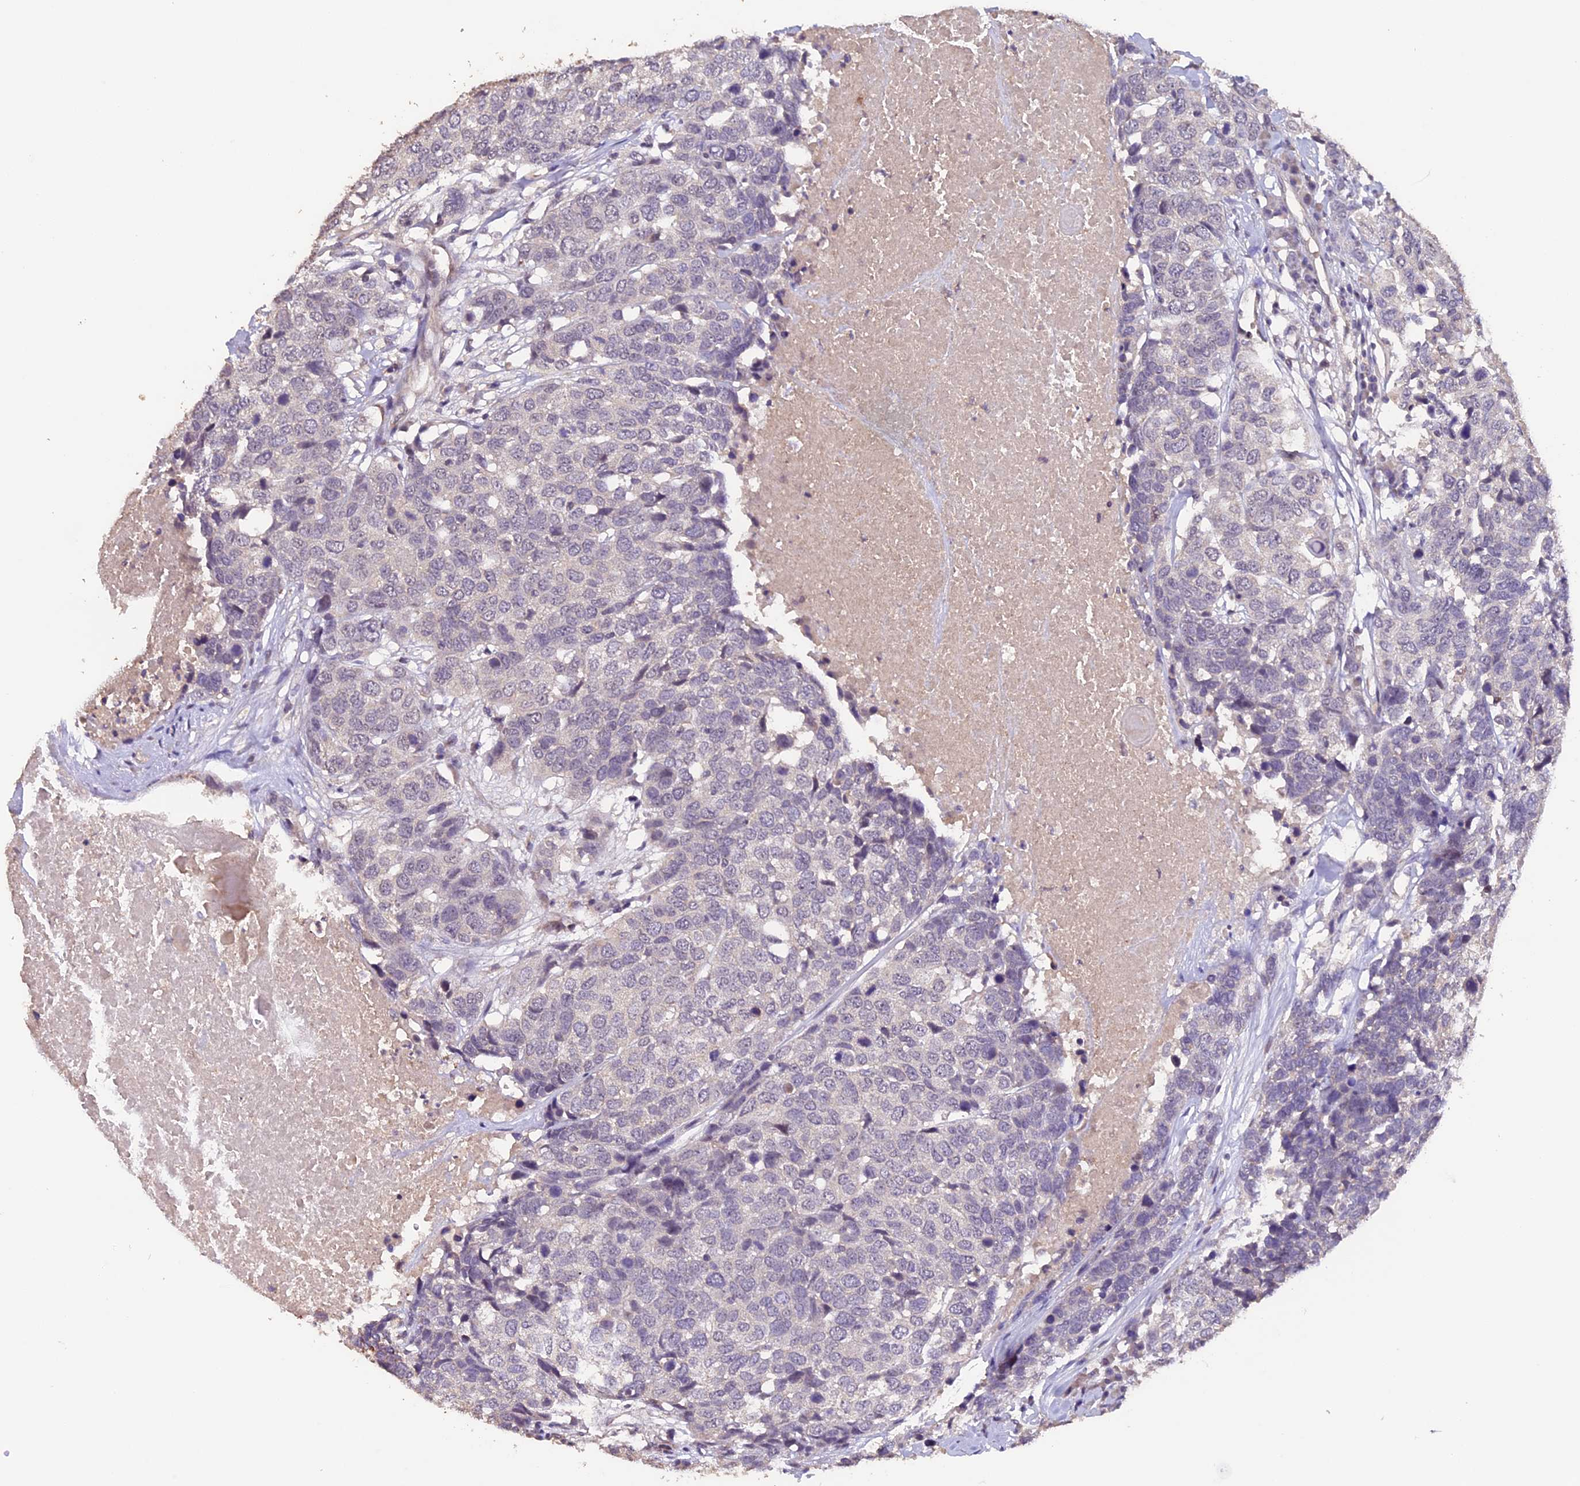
{"staining": {"intensity": "negative", "quantity": "none", "location": "none"}, "tissue": "head and neck cancer", "cell_type": "Tumor cells", "image_type": "cancer", "snomed": [{"axis": "morphology", "description": "Squamous cell carcinoma, NOS"}, {"axis": "topography", "description": "Head-Neck"}], "caption": "The immunohistochemistry micrograph has no significant positivity in tumor cells of head and neck squamous cell carcinoma tissue.", "gene": "GNB5", "patient": {"sex": "male", "age": 66}}